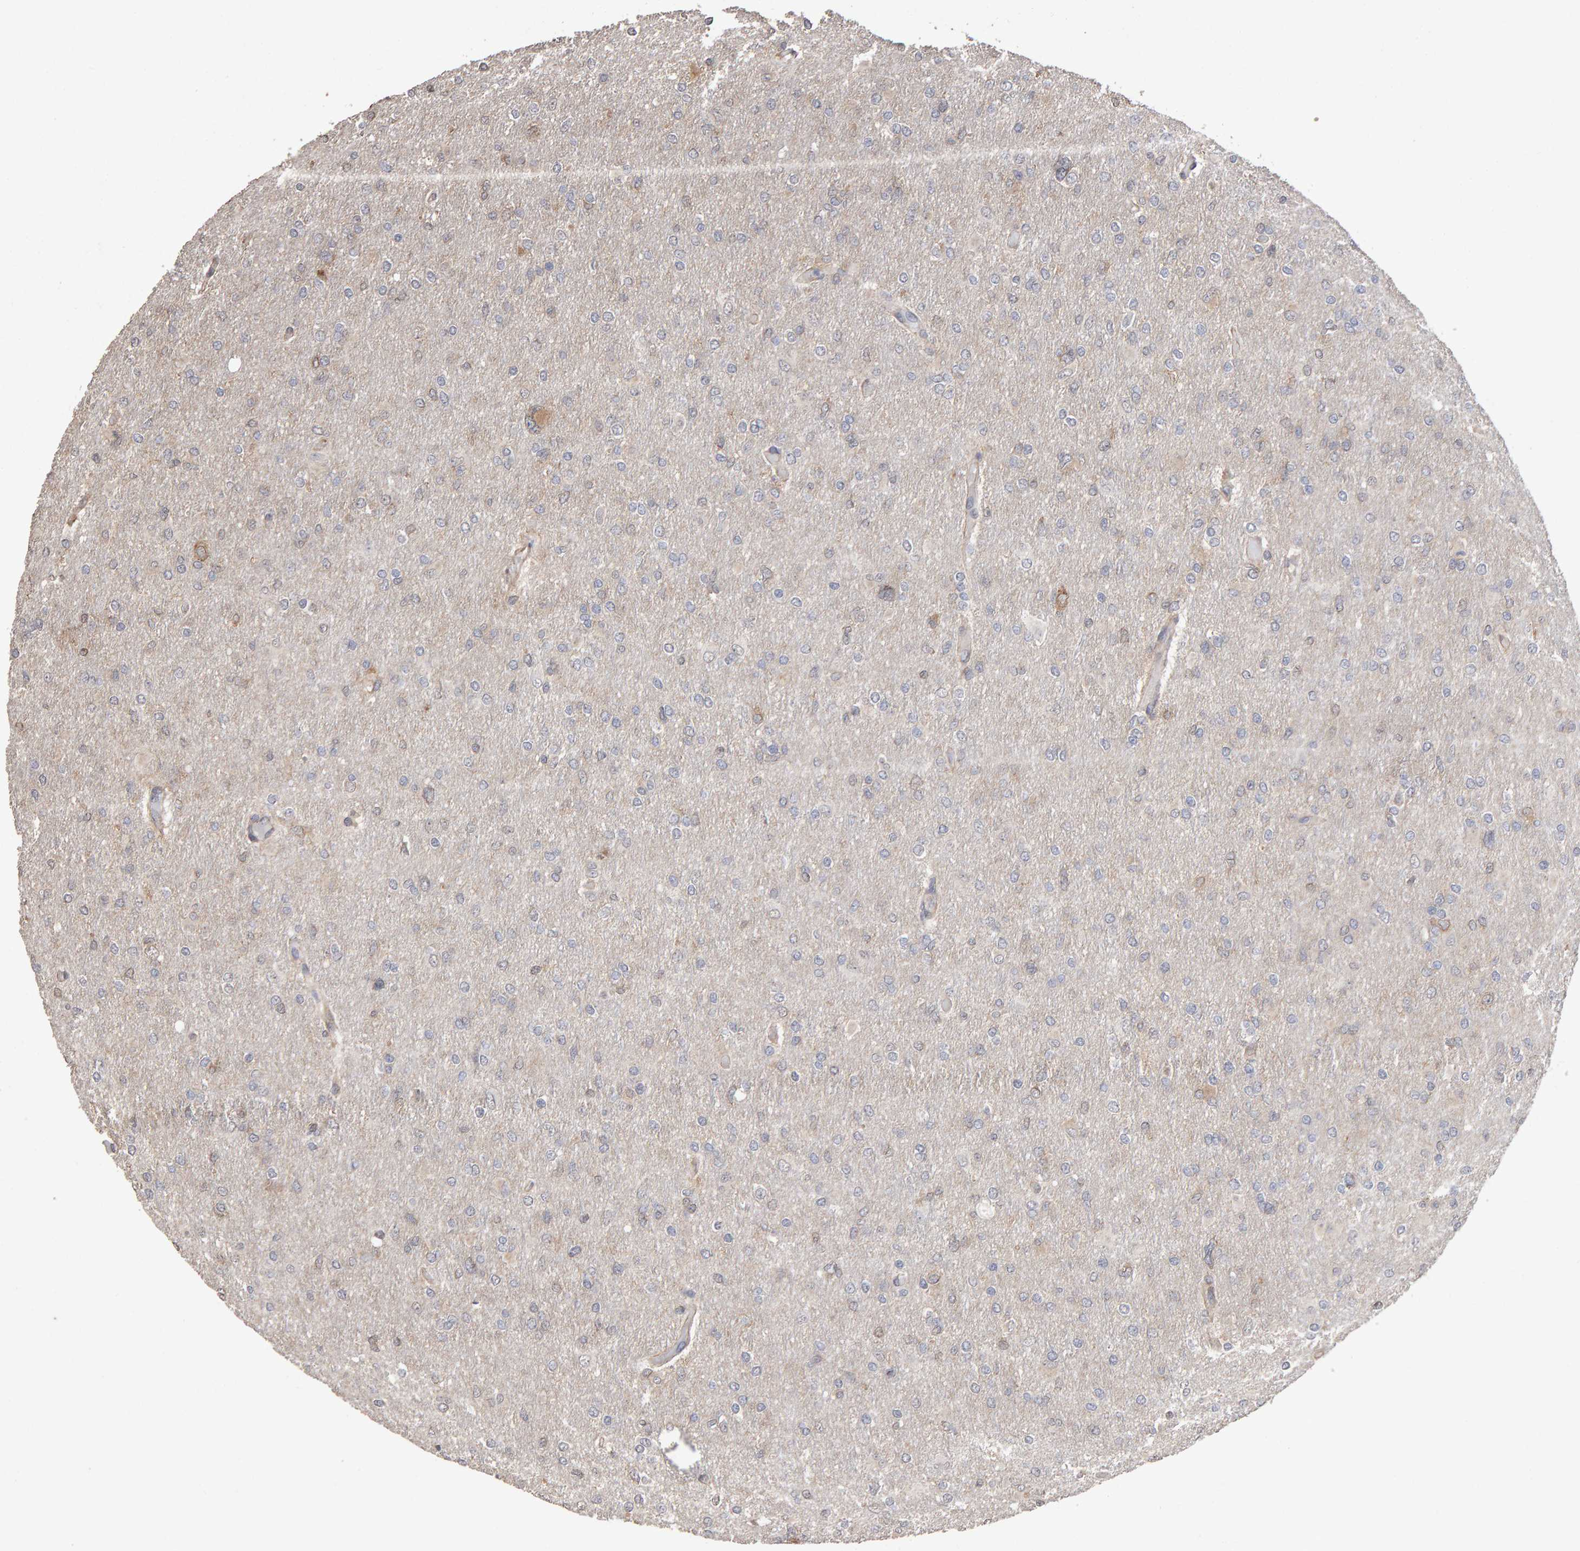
{"staining": {"intensity": "negative", "quantity": "none", "location": "none"}, "tissue": "glioma", "cell_type": "Tumor cells", "image_type": "cancer", "snomed": [{"axis": "morphology", "description": "Glioma, malignant, High grade"}, {"axis": "topography", "description": "Cerebral cortex"}], "caption": "Image shows no significant protein expression in tumor cells of malignant high-grade glioma.", "gene": "SCRIB", "patient": {"sex": "female", "age": 36}}